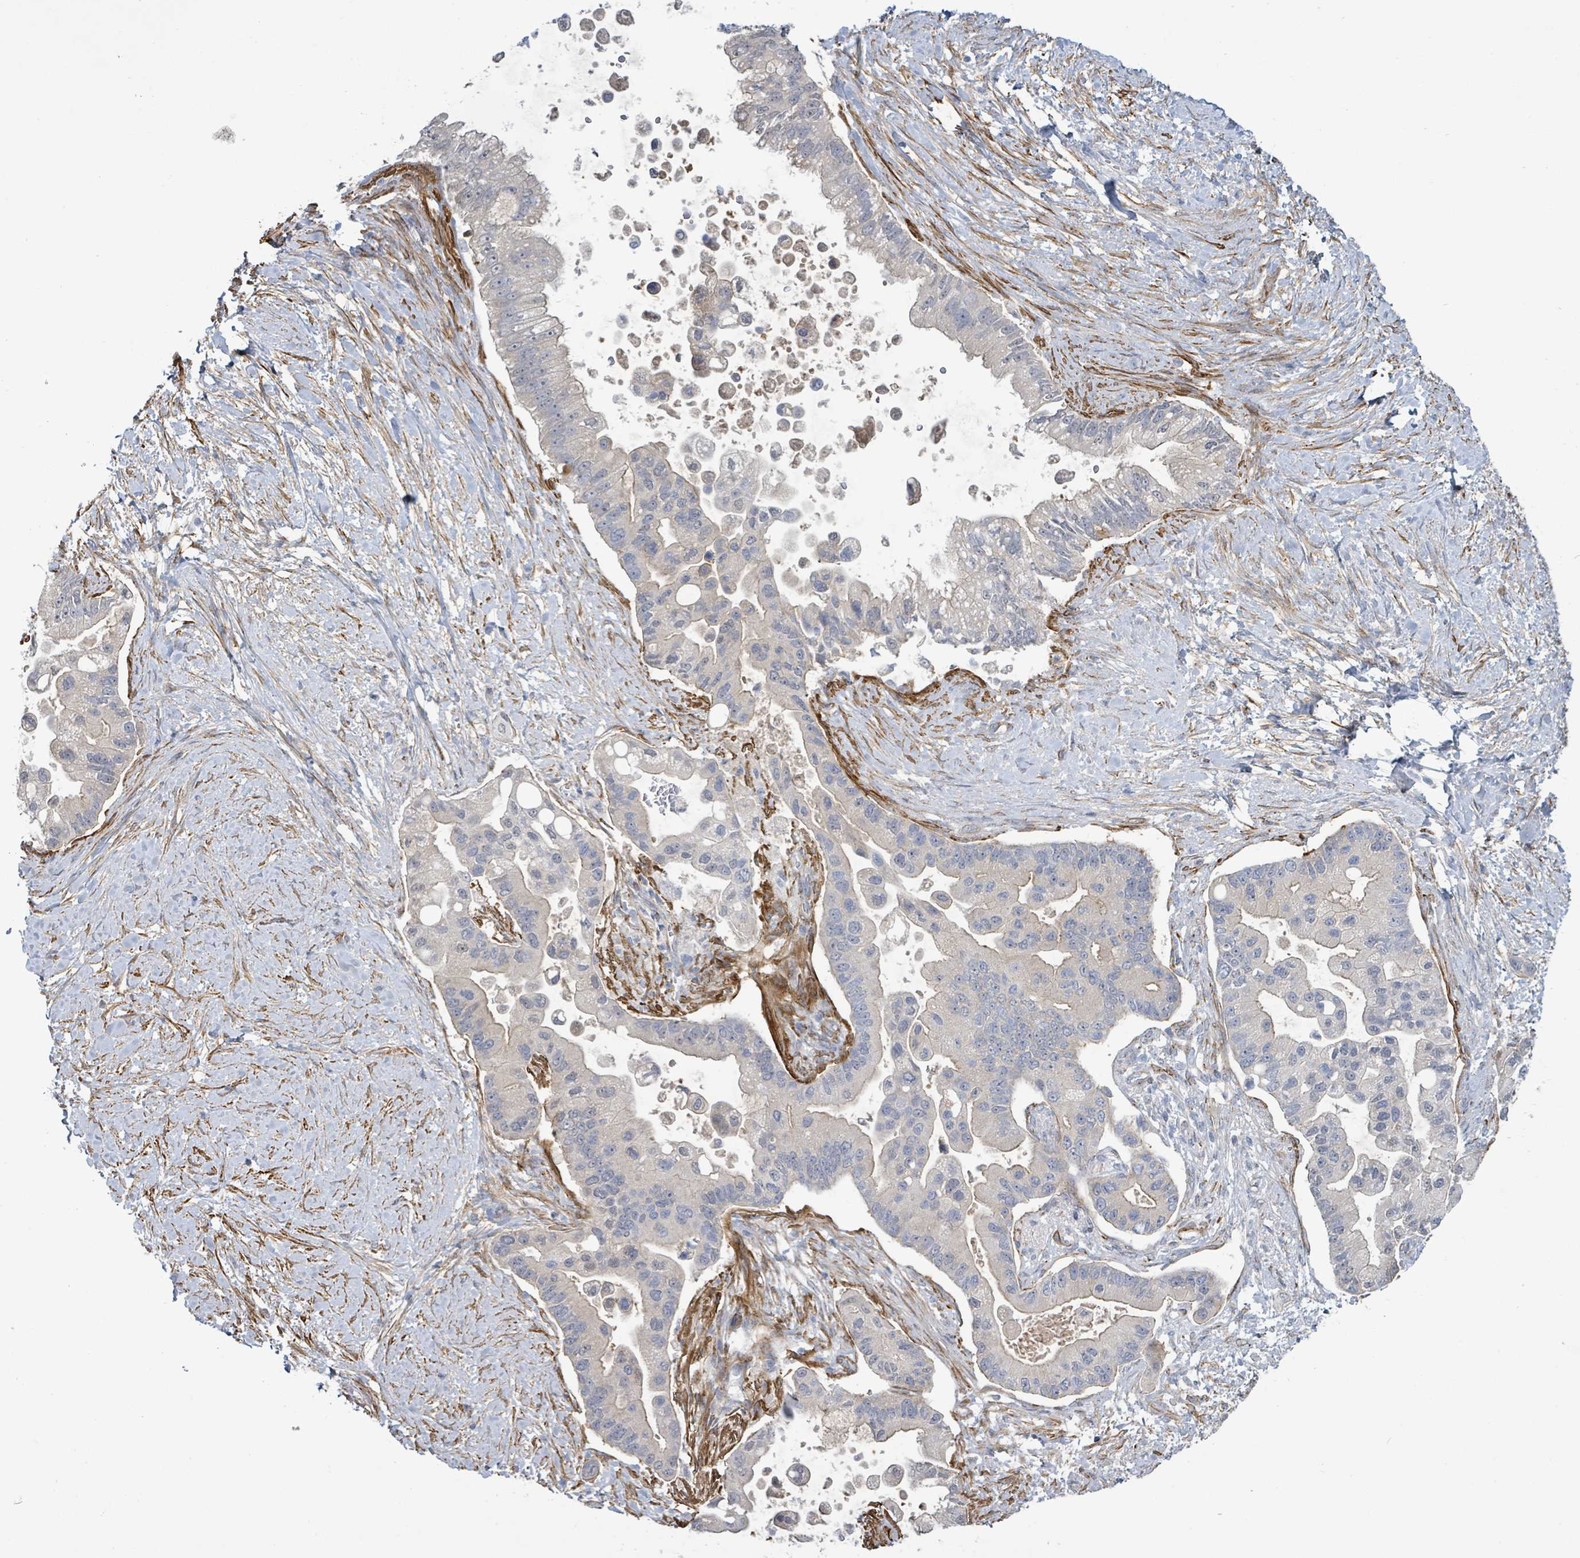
{"staining": {"intensity": "negative", "quantity": "none", "location": "none"}, "tissue": "pancreatic cancer", "cell_type": "Tumor cells", "image_type": "cancer", "snomed": [{"axis": "morphology", "description": "Adenocarcinoma, NOS"}, {"axis": "topography", "description": "Pancreas"}], "caption": "This is a micrograph of immunohistochemistry (IHC) staining of pancreatic adenocarcinoma, which shows no expression in tumor cells.", "gene": "DMRTC1B", "patient": {"sex": "male", "age": 57}}